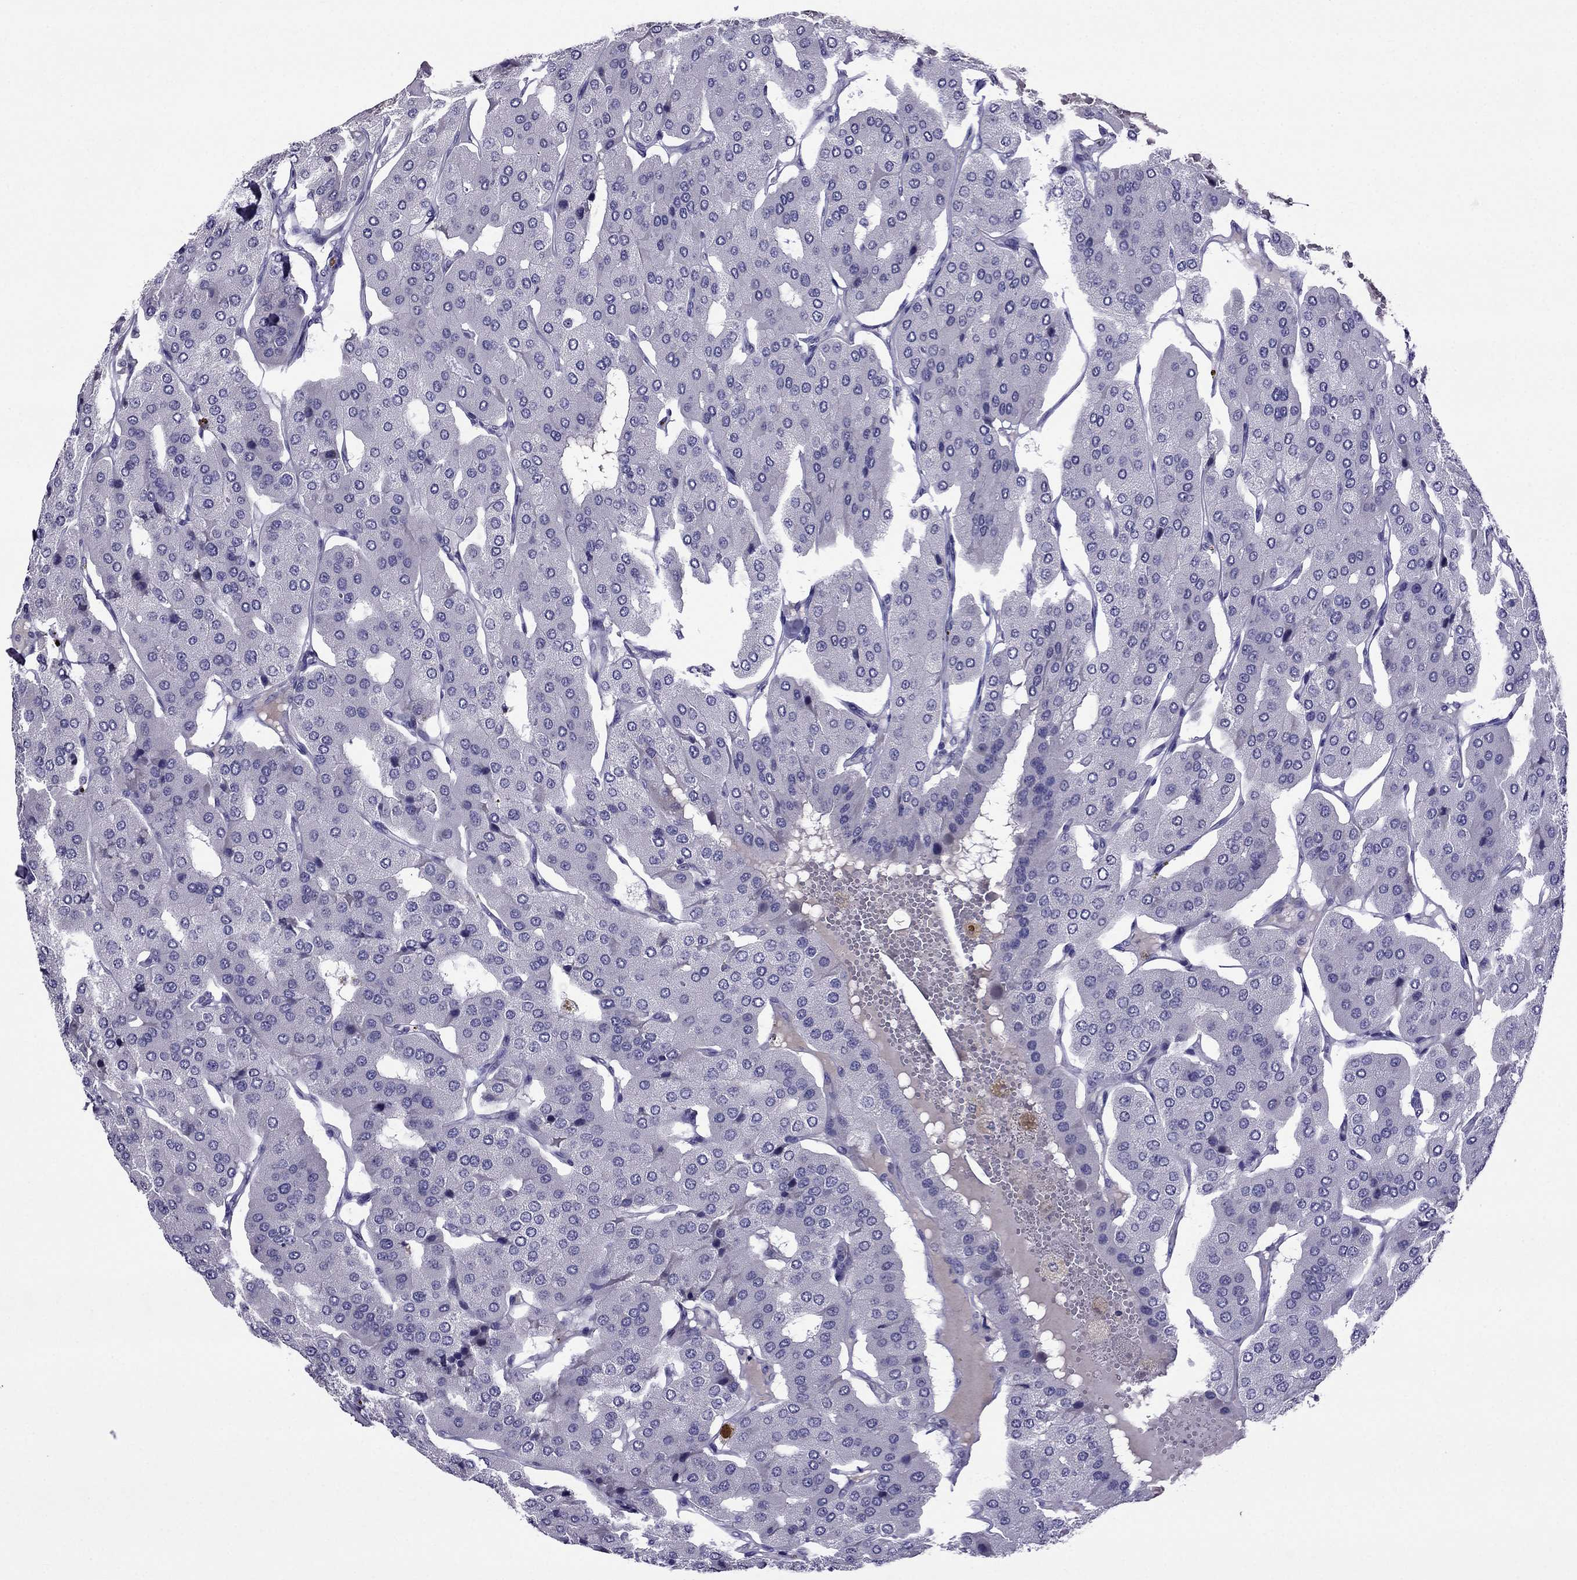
{"staining": {"intensity": "negative", "quantity": "none", "location": "none"}, "tissue": "parathyroid gland", "cell_type": "Glandular cells", "image_type": "normal", "snomed": [{"axis": "morphology", "description": "Normal tissue, NOS"}, {"axis": "morphology", "description": "Adenoma, NOS"}, {"axis": "topography", "description": "Parathyroid gland"}], "caption": "Glandular cells show no significant protein staining in unremarkable parathyroid gland.", "gene": "SPTBN4", "patient": {"sex": "female", "age": 86}}